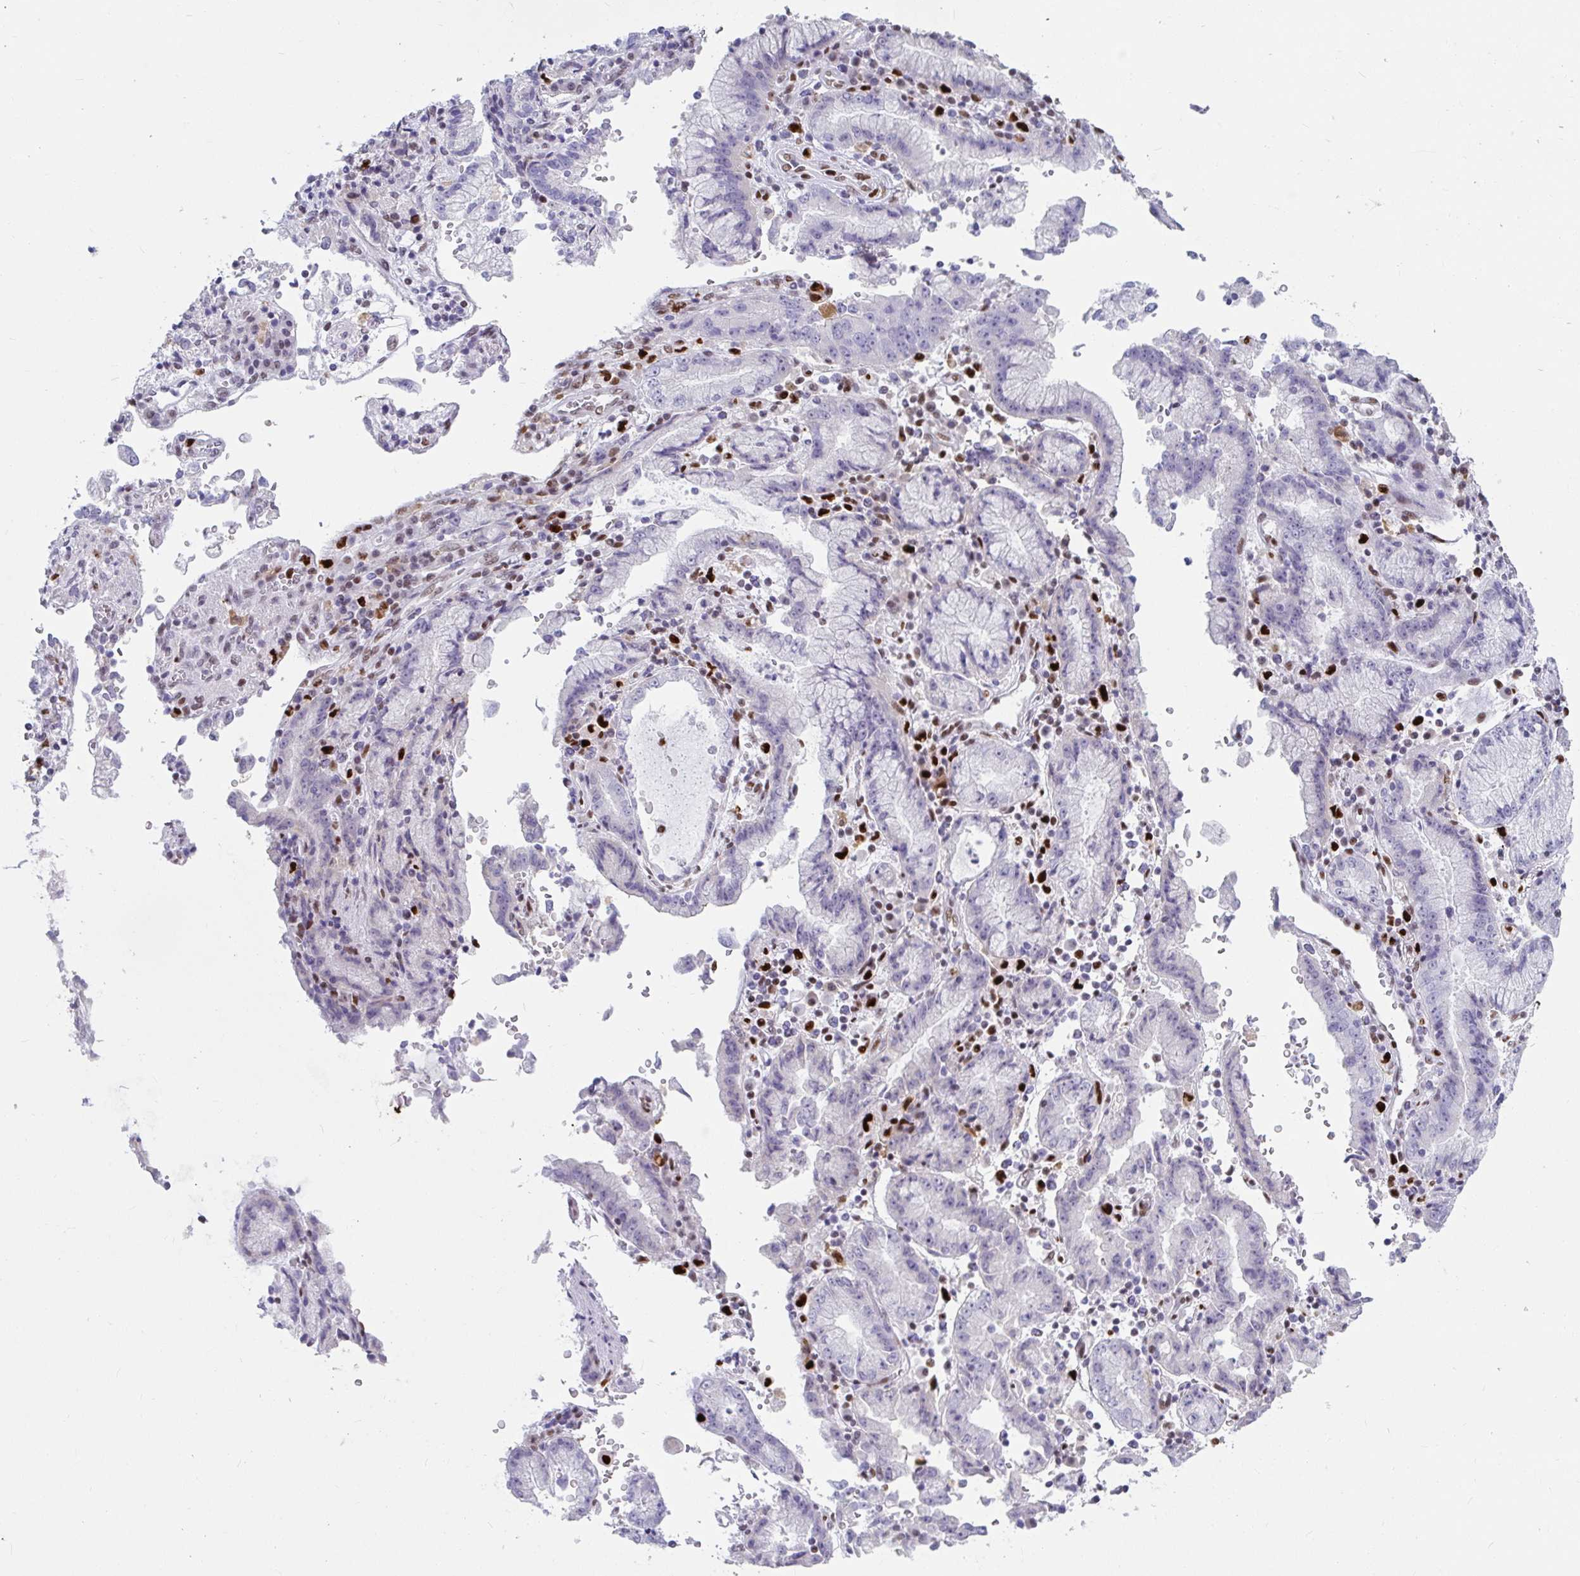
{"staining": {"intensity": "negative", "quantity": "none", "location": "none"}, "tissue": "stomach cancer", "cell_type": "Tumor cells", "image_type": "cancer", "snomed": [{"axis": "morphology", "description": "Adenocarcinoma, NOS"}, {"axis": "topography", "description": "Stomach"}], "caption": "Tumor cells are negative for protein expression in human stomach cancer.", "gene": "ZNF586", "patient": {"sex": "male", "age": 62}}